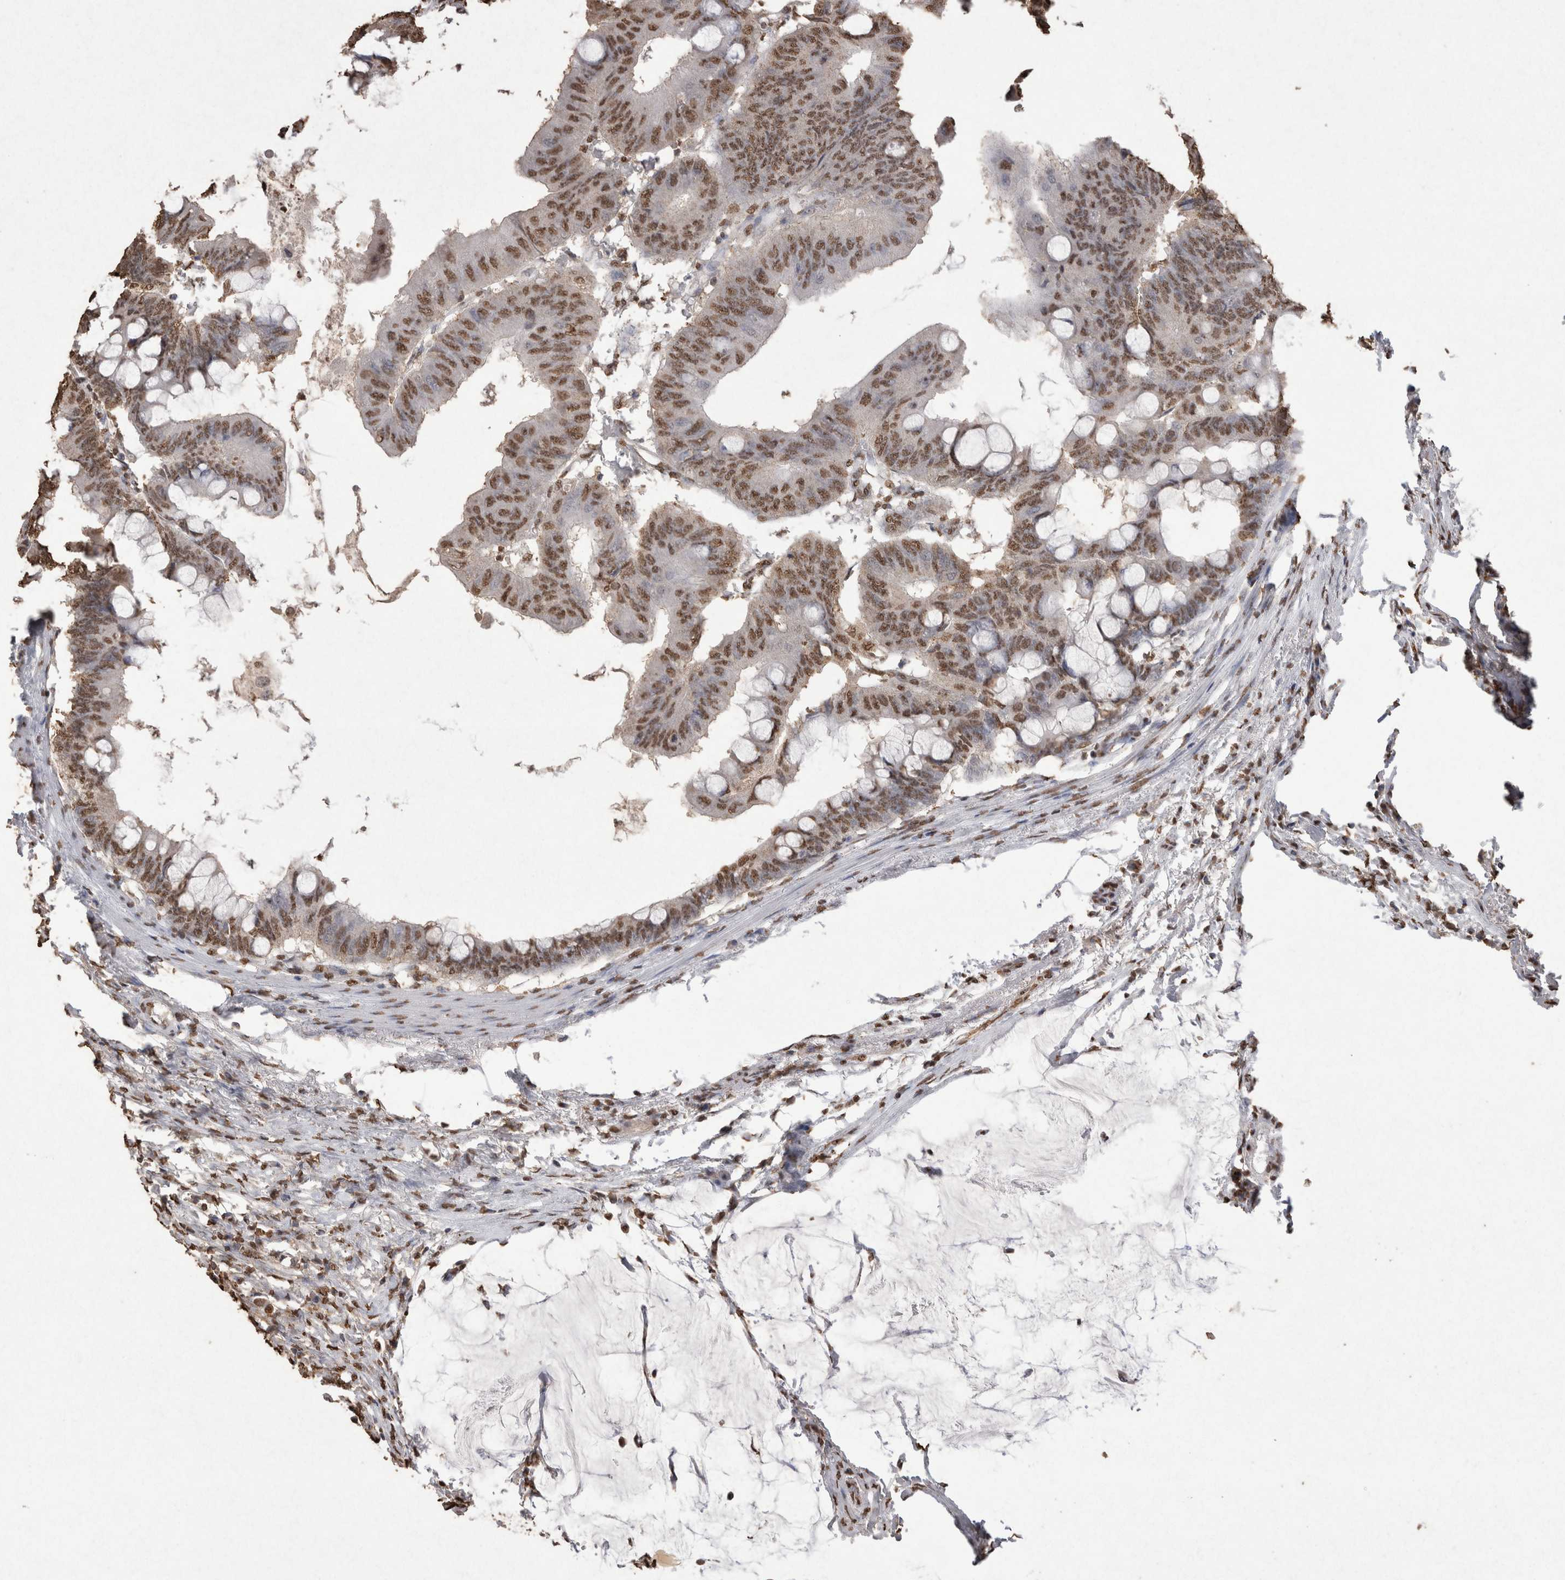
{"staining": {"intensity": "moderate", "quantity": ">75%", "location": "nuclear"}, "tissue": "colorectal cancer", "cell_type": "Tumor cells", "image_type": "cancer", "snomed": [{"axis": "morphology", "description": "Normal tissue, NOS"}, {"axis": "morphology", "description": "Adenocarcinoma, NOS"}, {"axis": "topography", "description": "Rectum"}, {"axis": "topography", "description": "Peripheral nerve tissue"}], "caption": "Colorectal cancer (adenocarcinoma) tissue displays moderate nuclear expression in about >75% of tumor cells, visualized by immunohistochemistry.", "gene": "POU5F1", "patient": {"sex": "male", "age": 92}}